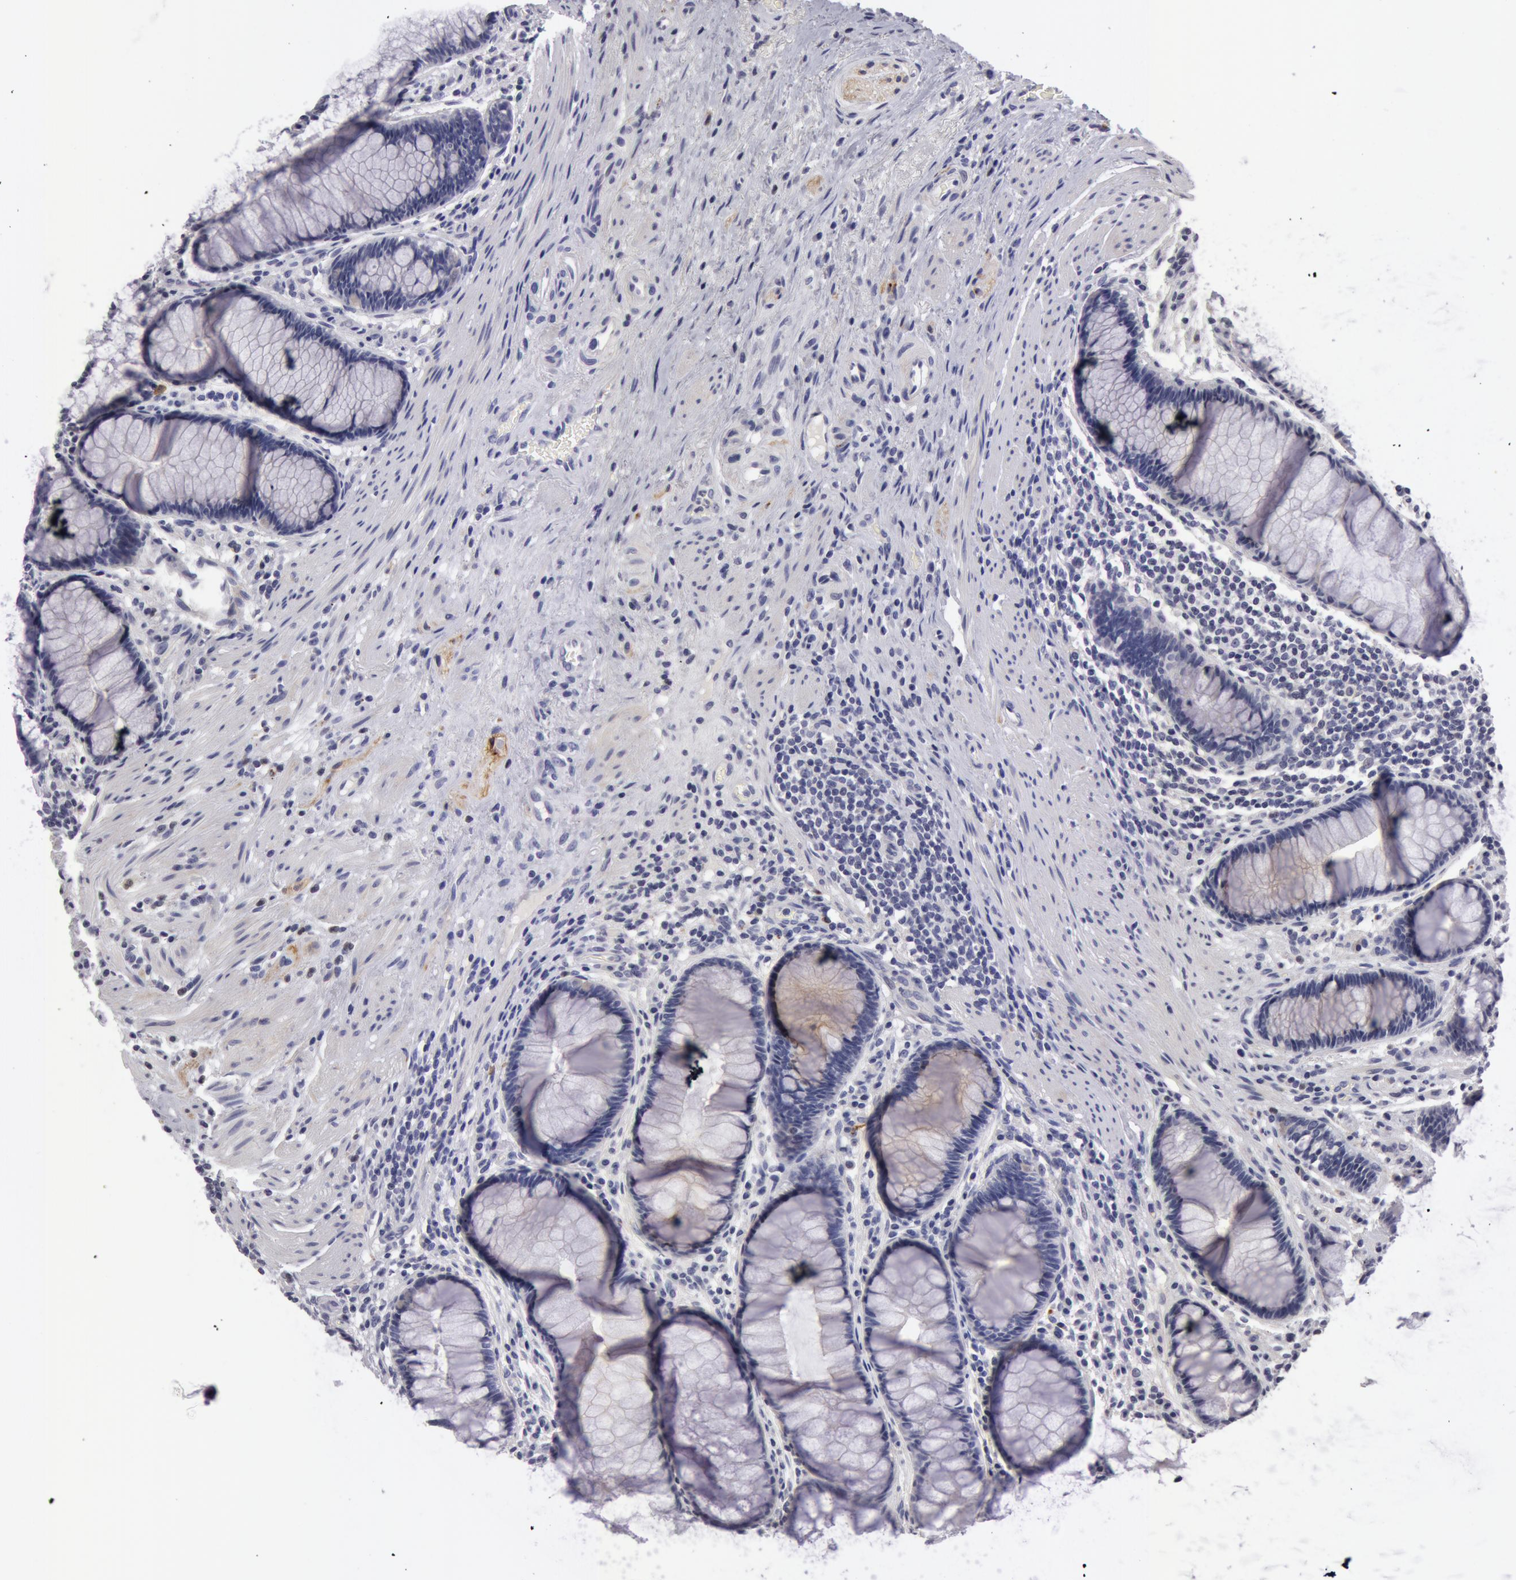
{"staining": {"intensity": "negative", "quantity": "none", "location": "none"}, "tissue": "rectum", "cell_type": "Glandular cells", "image_type": "normal", "snomed": [{"axis": "morphology", "description": "Normal tissue, NOS"}, {"axis": "topography", "description": "Rectum"}], "caption": "A high-resolution histopathology image shows immunohistochemistry (IHC) staining of unremarkable rectum, which exhibits no significant expression in glandular cells.", "gene": "NLGN4X", "patient": {"sex": "male", "age": 77}}